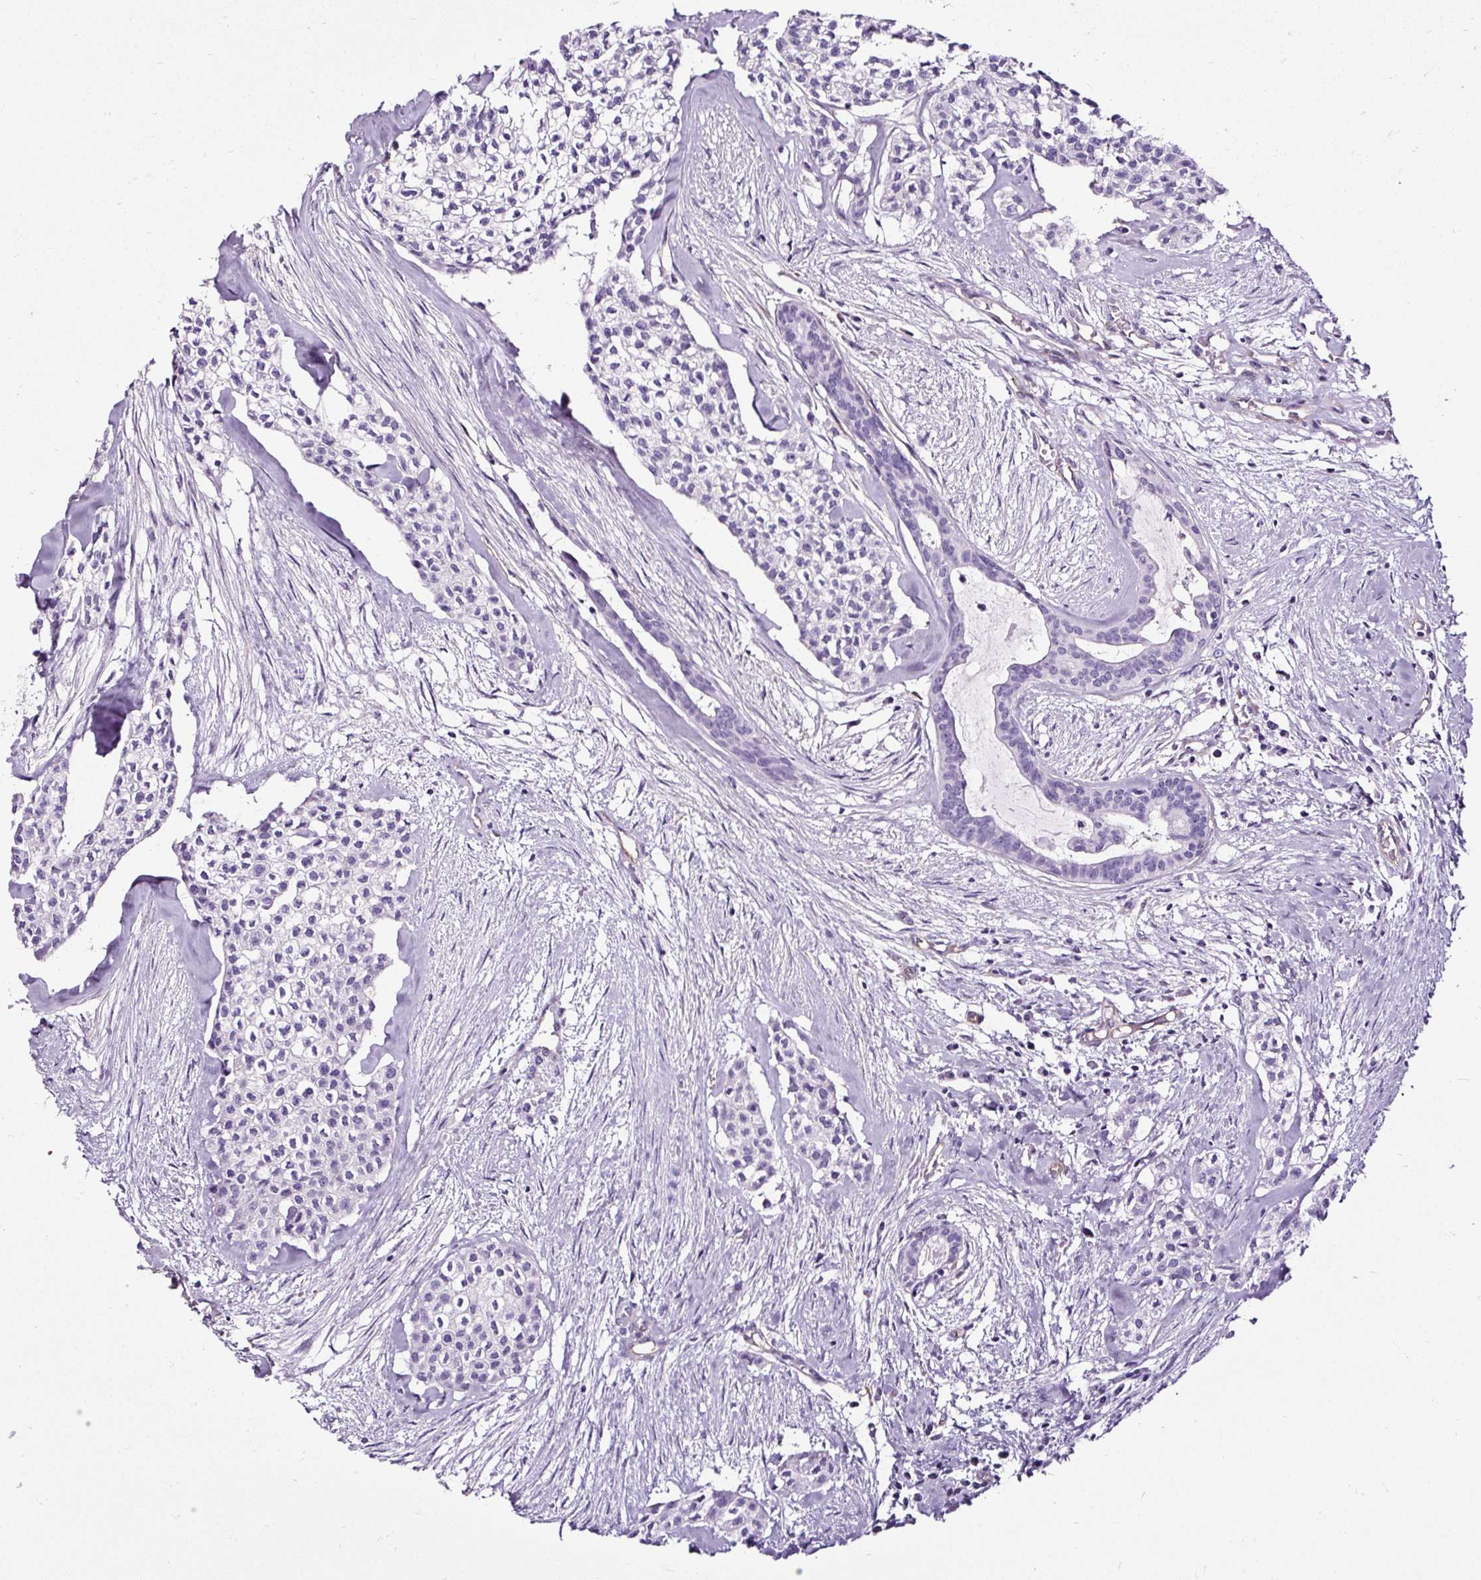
{"staining": {"intensity": "negative", "quantity": "none", "location": "none"}, "tissue": "head and neck cancer", "cell_type": "Tumor cells", "image_type": "cancer", "snomed": [{"axis": "morphology", "description": "Adenocarcinoma, NOS"}, {"axis": "topography", "description": "Head-Neck"}], "caption": "Immunohistochemistry image of neoplastic tissue: human head and neck cancer (adenocarcinoma) stained with DAB (3,3'-diaminobenzidine) demonstrates no significant protein expression in tumor cells. Brightfield microscopy of IHC stained with DAB (3,3'-diaminobenzidine) (brown) and hematoxylin (blue), captured at high magnification.", "gene": "SLC7A8", "patient": {"sex": "male", "age": 81}}